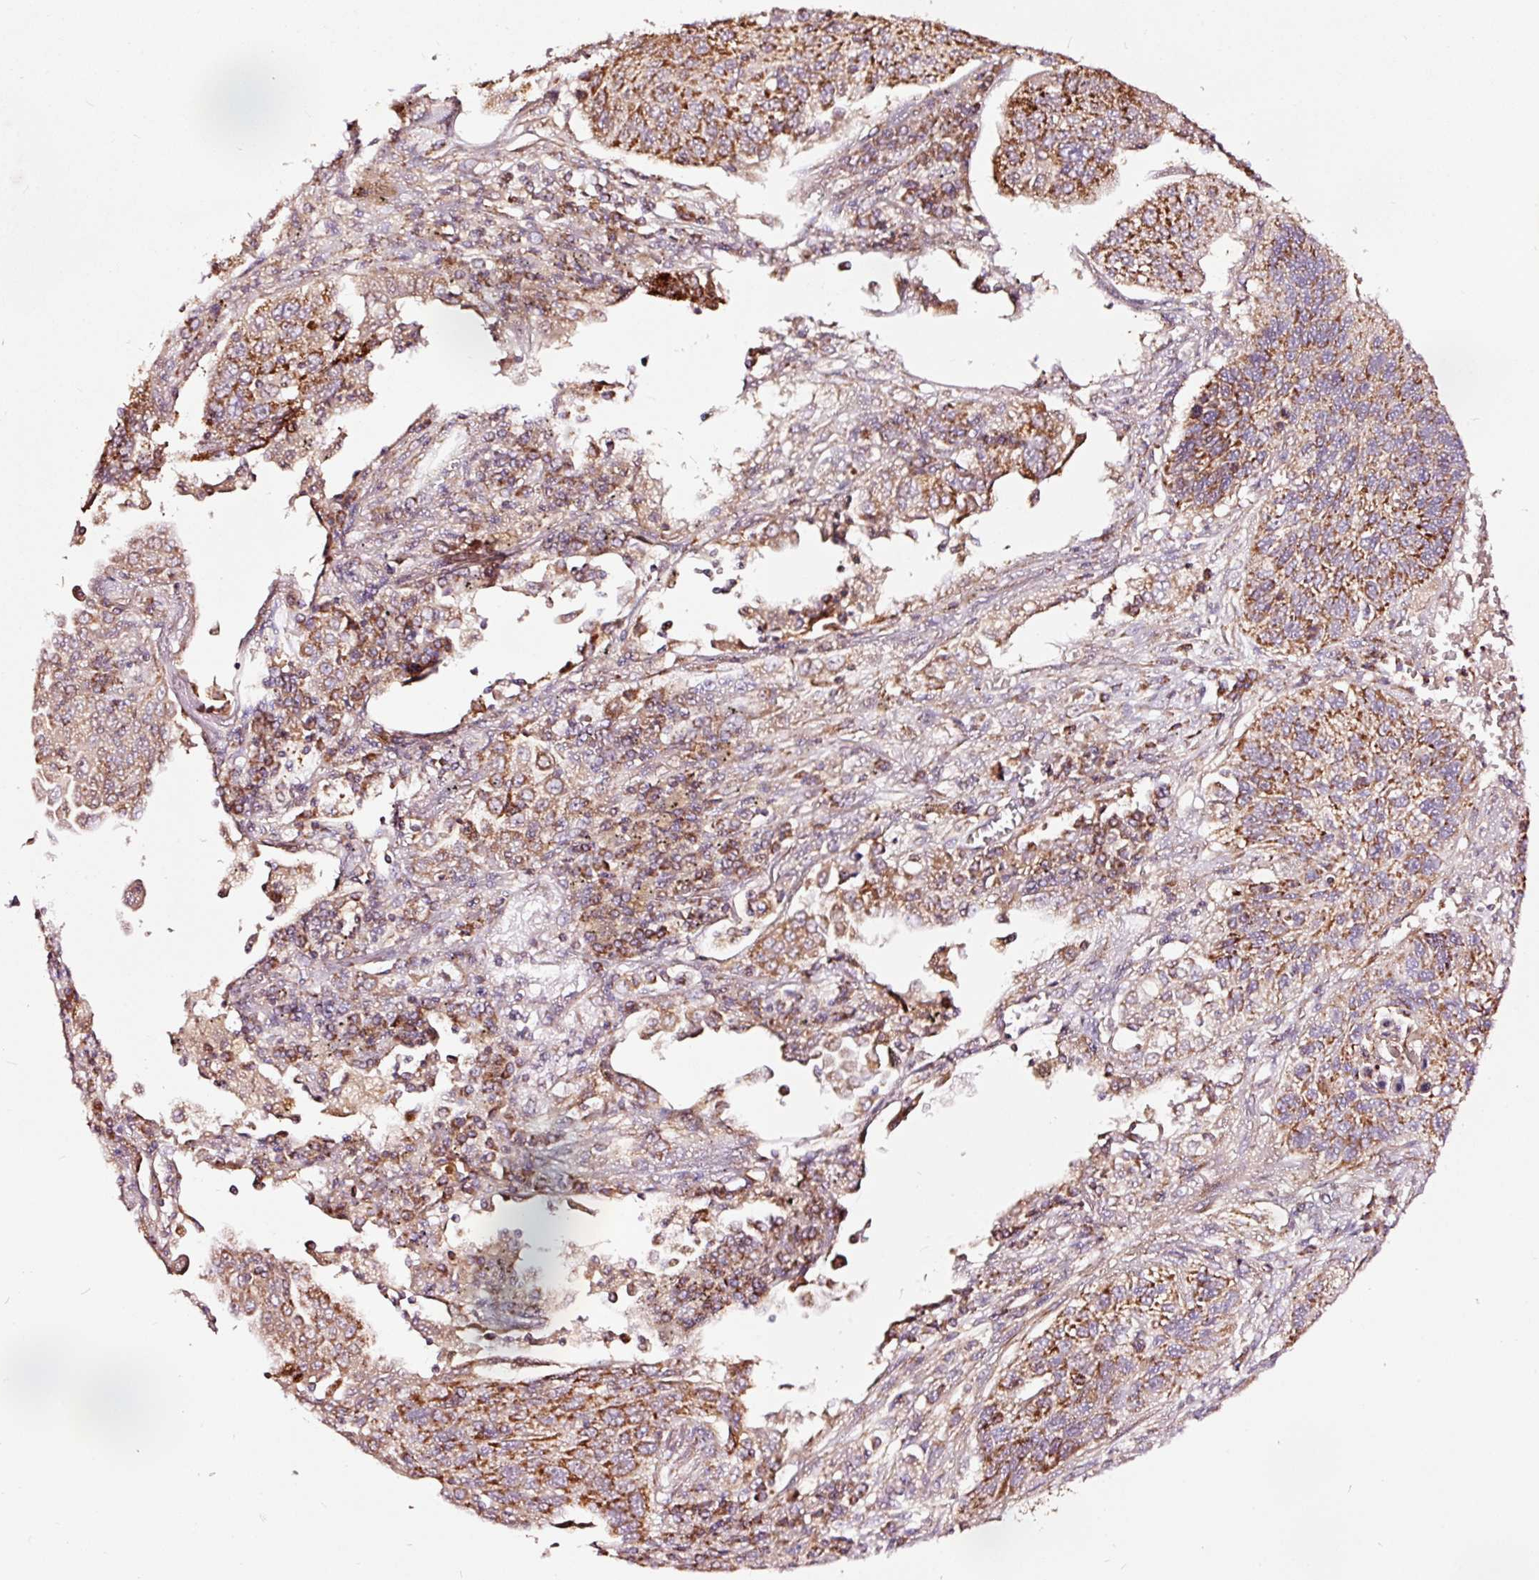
{"staining": {"intensity": "strong", "quantity": ">75%", "location": "cytoplasmic/membranous"}, "tissue": "lung cancer", "cell_type": "Tumor cells", "image_type": "cancer", "snomed": [{"axis": "morphology", "description": "Squamous cell carcinoma, NOS"}, {"axis": "topography", "description": "Lung"}], "caption": "This is an image of immunohistochemistry staining of lung cancer (squamous cell carcinoma), which shows strong staining in the cytoplasmic/membranous of tumor cells.", "gene": "TPM1", "patient": {"sex": "female", "age": 66}}